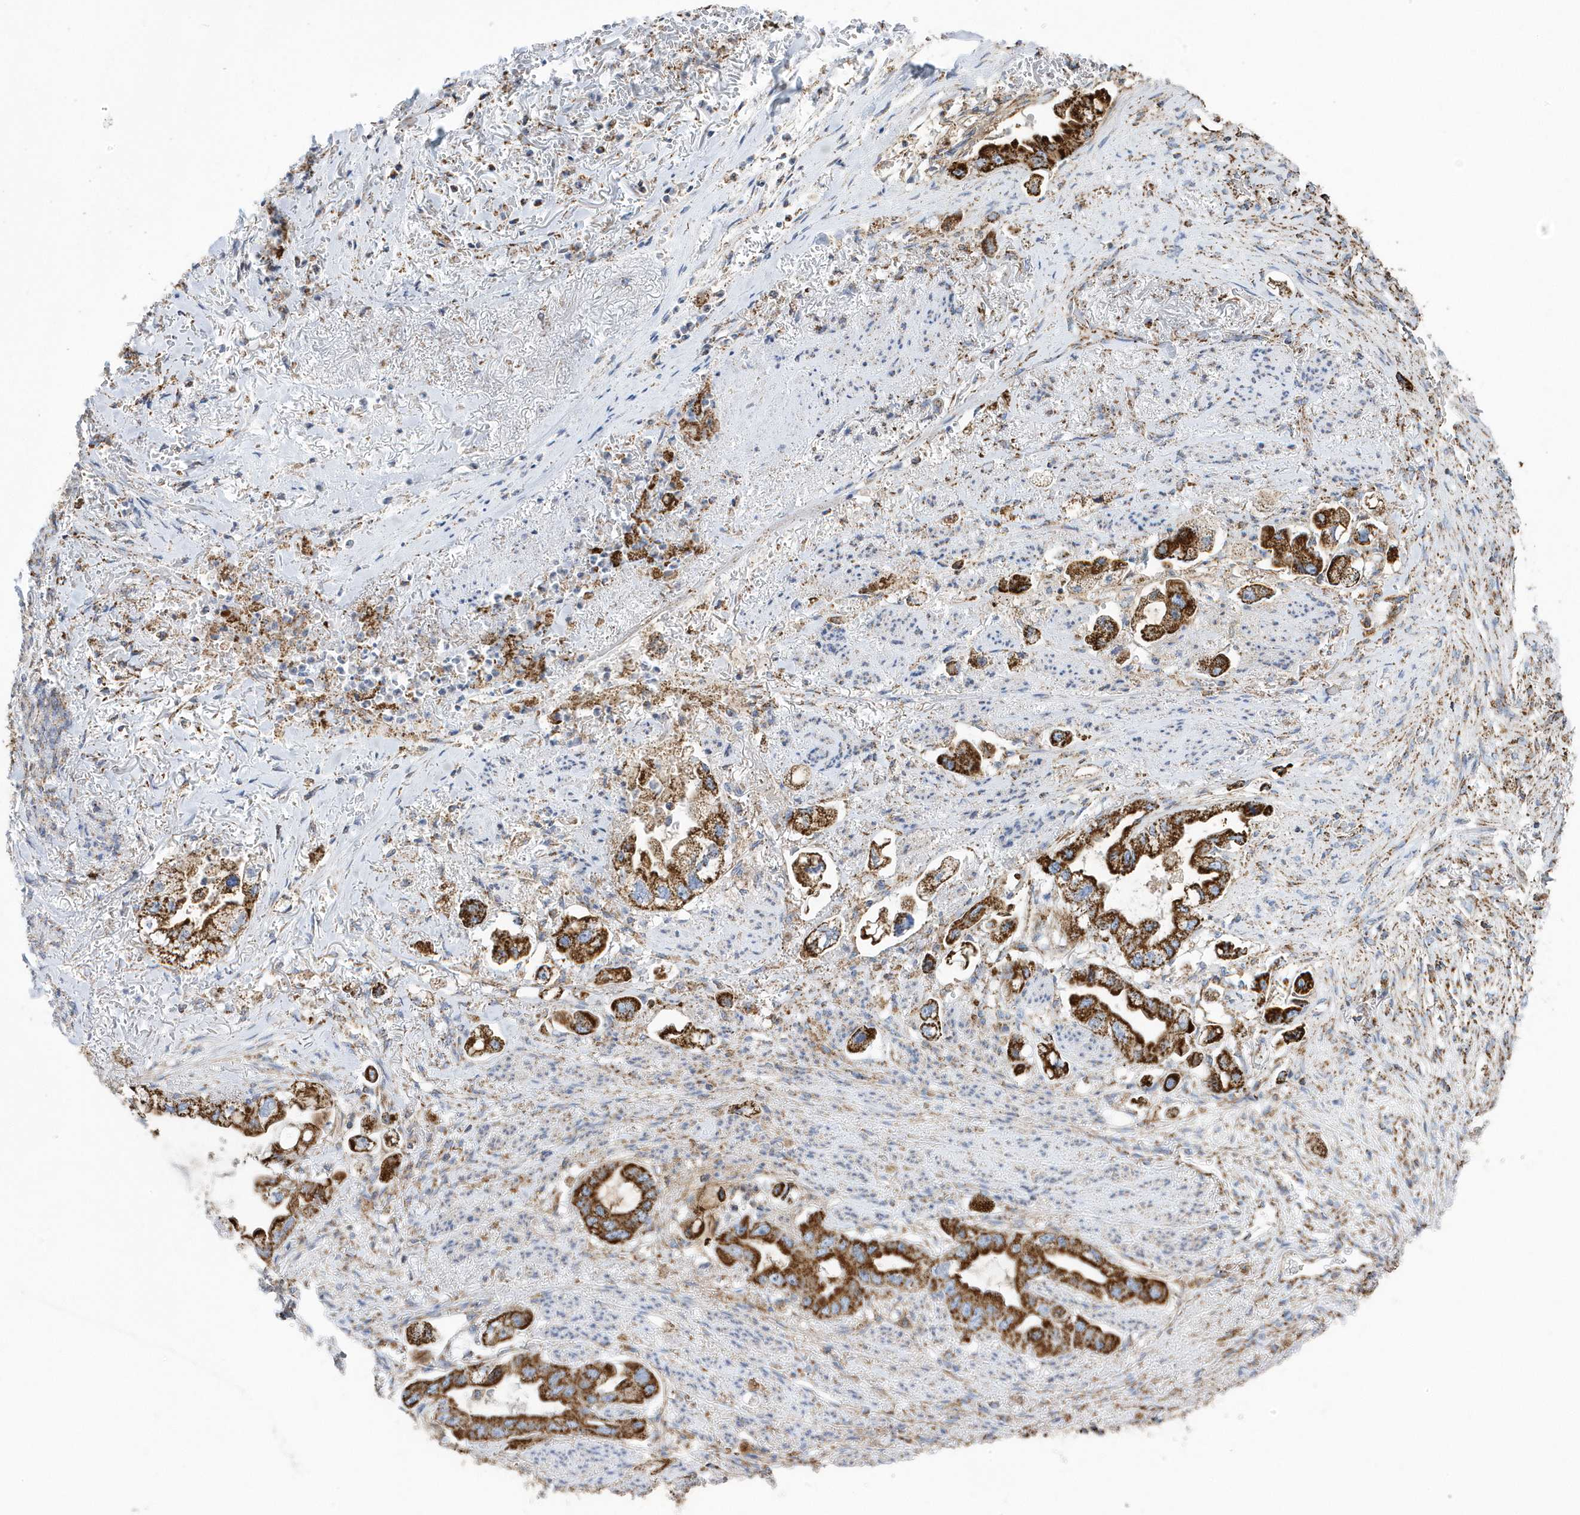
{"staining": {"intensity": "strong", "quantity": ">75%", "location": "cytoplasmic/membranous"}, "tissue": "stomach cancer", "cell_type": "Tumor cells", "image_type": "cancer", "snomed": [{"axis": "morphology", "description": "Adenocarcinoma, NOS"}, {"axis": "topography", "description": "Stomach"}], "caption": "IHC (DAB) staining of stomach adenocarcinoma demonstrates strong cytoplasmic/membranous protein expression in approximately >75% of tumor cells.", "gene": "GTPBP8", "patient": {"sex": "male", "age": 62}}